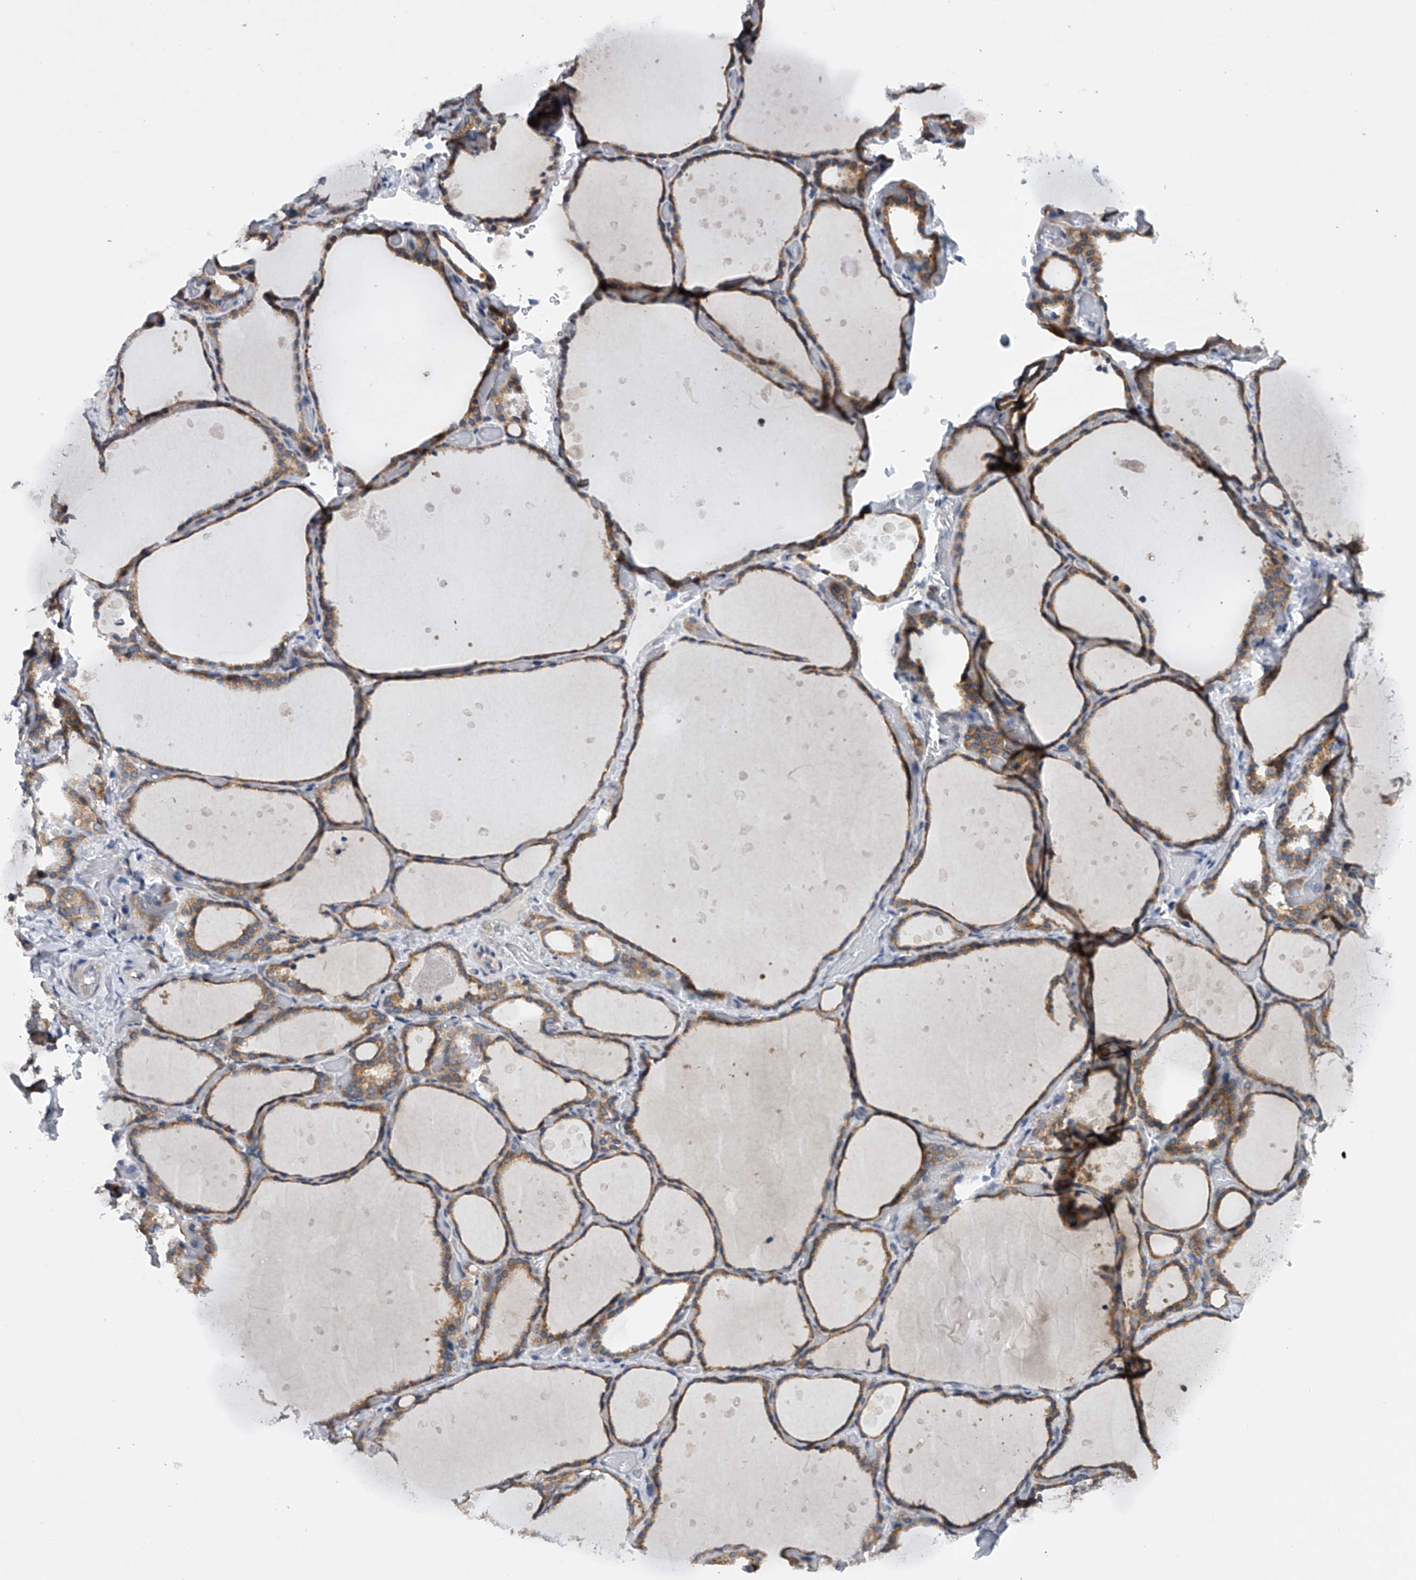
{"staining": {"intensity": "moderate", "quantity": ">75%", "location": "cytoplasmic/membranous"}, "tissue": "thyroid gland", "cell_type": "Glandular cells", "image_type": "normal", "snomed": [{"axis": "morphology", "description": "Normal tissue, NOS"}, {"axis": "topography", "description": "Thyroid gland"}], "caption": "Immunohistochemistry (IHC) (DAB) staining of benign thyroid gland reveals moderate cytoplasmic/membranous protein expression in about >75% of glandular cells.", "gene": "RNF5", "patient": {"sex": "female", "age": 44}}